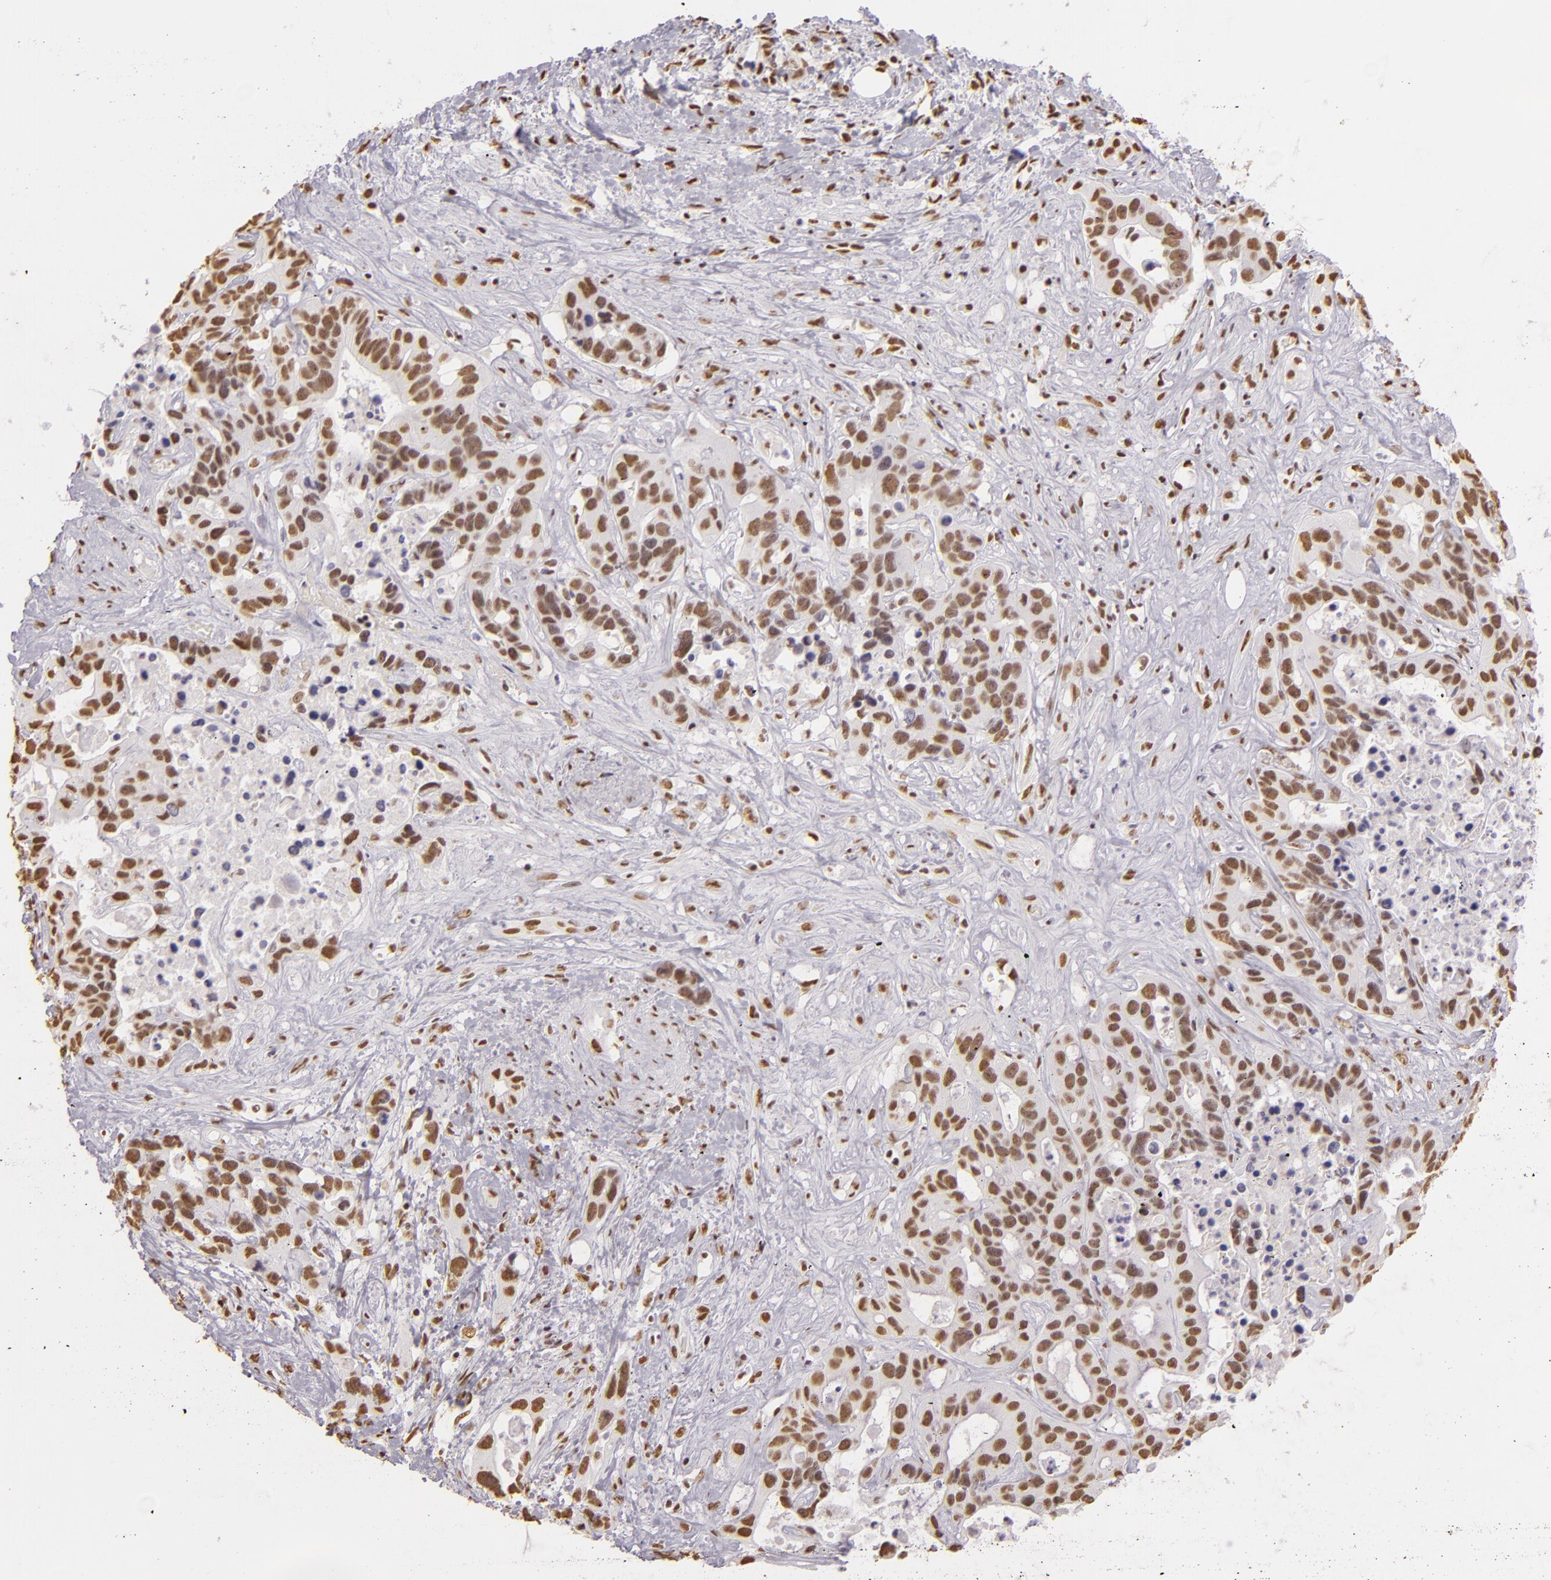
{"staining": {"intensity": "moderate", "quantity": ">75%", "location": "nuclear"}, "tissue": "liver cancer", "cell_type": "Tumor cells", "image_type": "cancer", "snomed": [{"axis": "morphology", "description": "Cholangiocarcinoma"}, {"axis": "topography", "description": "Liver"}], "caption": "A photomicrograph of human liver cancer (cholangiocarcinoma) stained for a protein shows moderate nuclear brown staining in tumor cells.", "gene": "PAPOLA", "patient": {"sex": "female", "age": 65}}